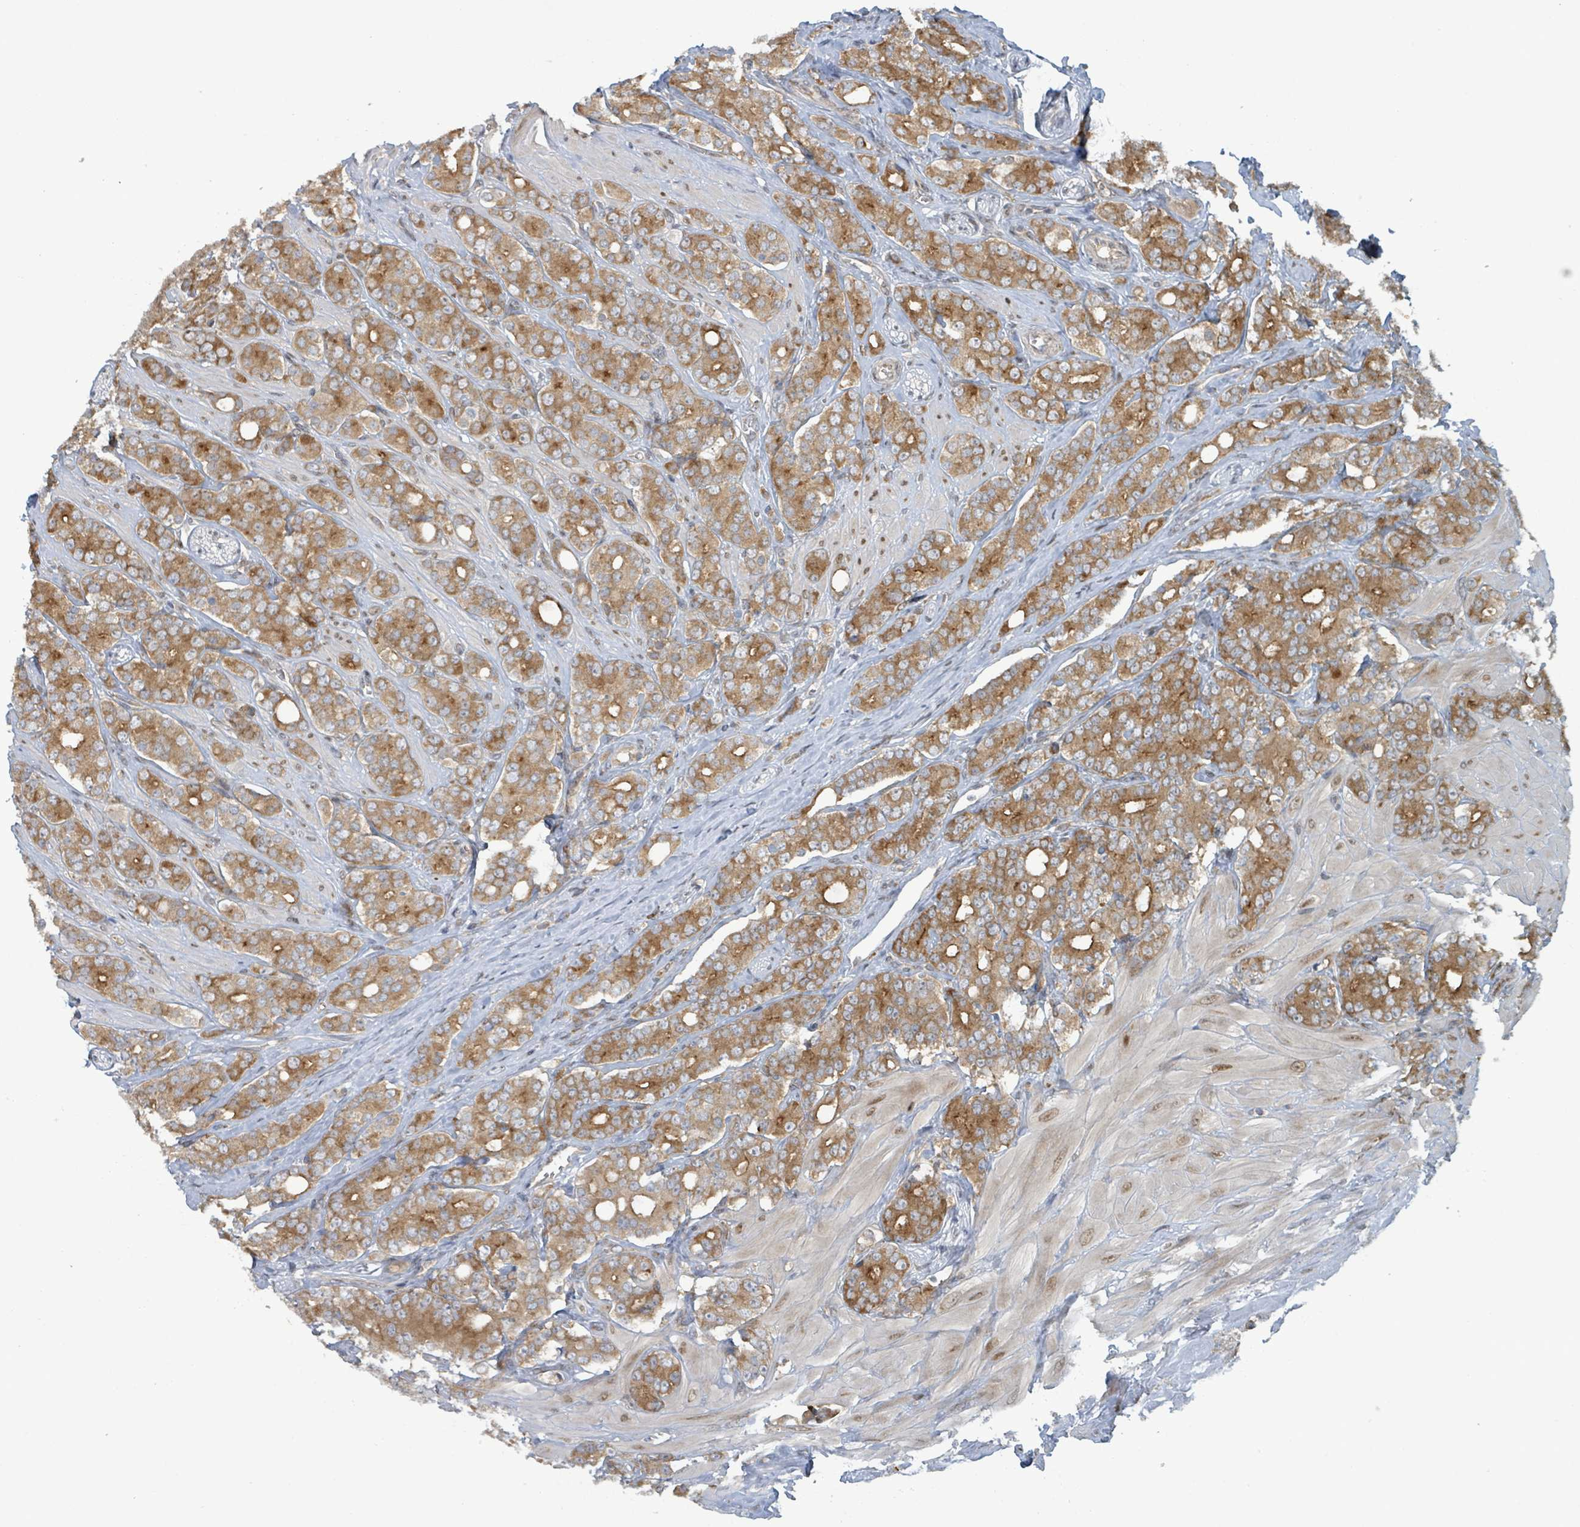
{"staining": {"intensity": "strong", "quantity": ">75%", "location": "cytoplasmic/membranous"}, "tissue": "prostate cancer", "cell_type": "Tumor cells", "image_type": "cancer", "snomed": [{"axis": "morphology", "description": "Adenocarcinoma, High grade"}, {"axis": "topography", "description": "Prostate"}], "caption": "An immunohistochemistry micrograph of tumor tissue is shown. Protein staining in brown labels strong cytoplasmic/membranous positivity in prostate cancer within tumor cells.", "gene": "OR51E1", "patient": {"sex": "male", "age": 62}}